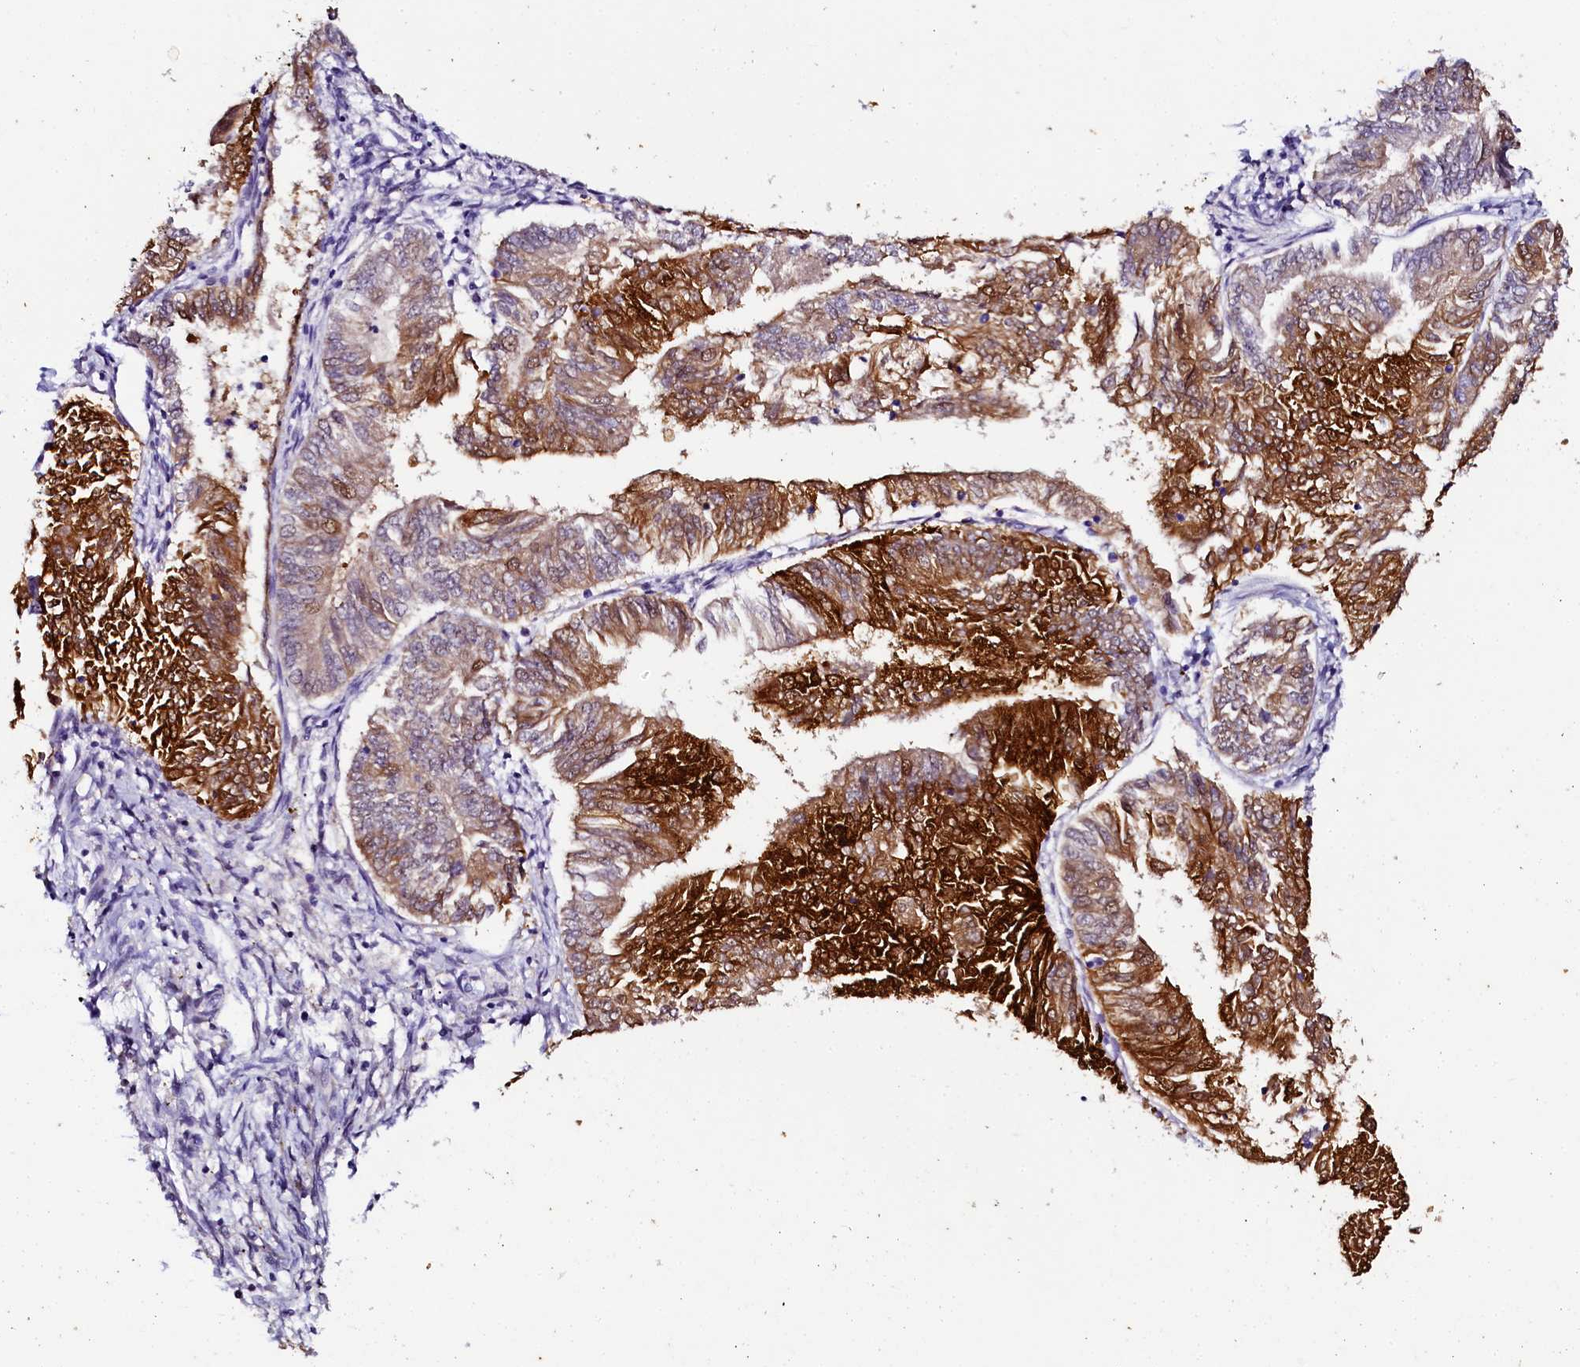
{"staining": {"intensity": "strong", "quantity": ">75%", "location": "cytoplasmic/membranous"}, "tissue": "endometrial cancer", "cell_type": "Tumor cells", "image_type": "cancer", "snomed": [{"axis": "morphology", "description": "Adenocarcinoma, NOS"}, {"axis": "topography", "description": "Endometrium"}], "caption": "Strong cytoplasmic/membranous staining is present in approximately >75% of tumor cells in endometrial cancer.", "gene": "SORD", "patient": {"sex": "female", "age": 58}}